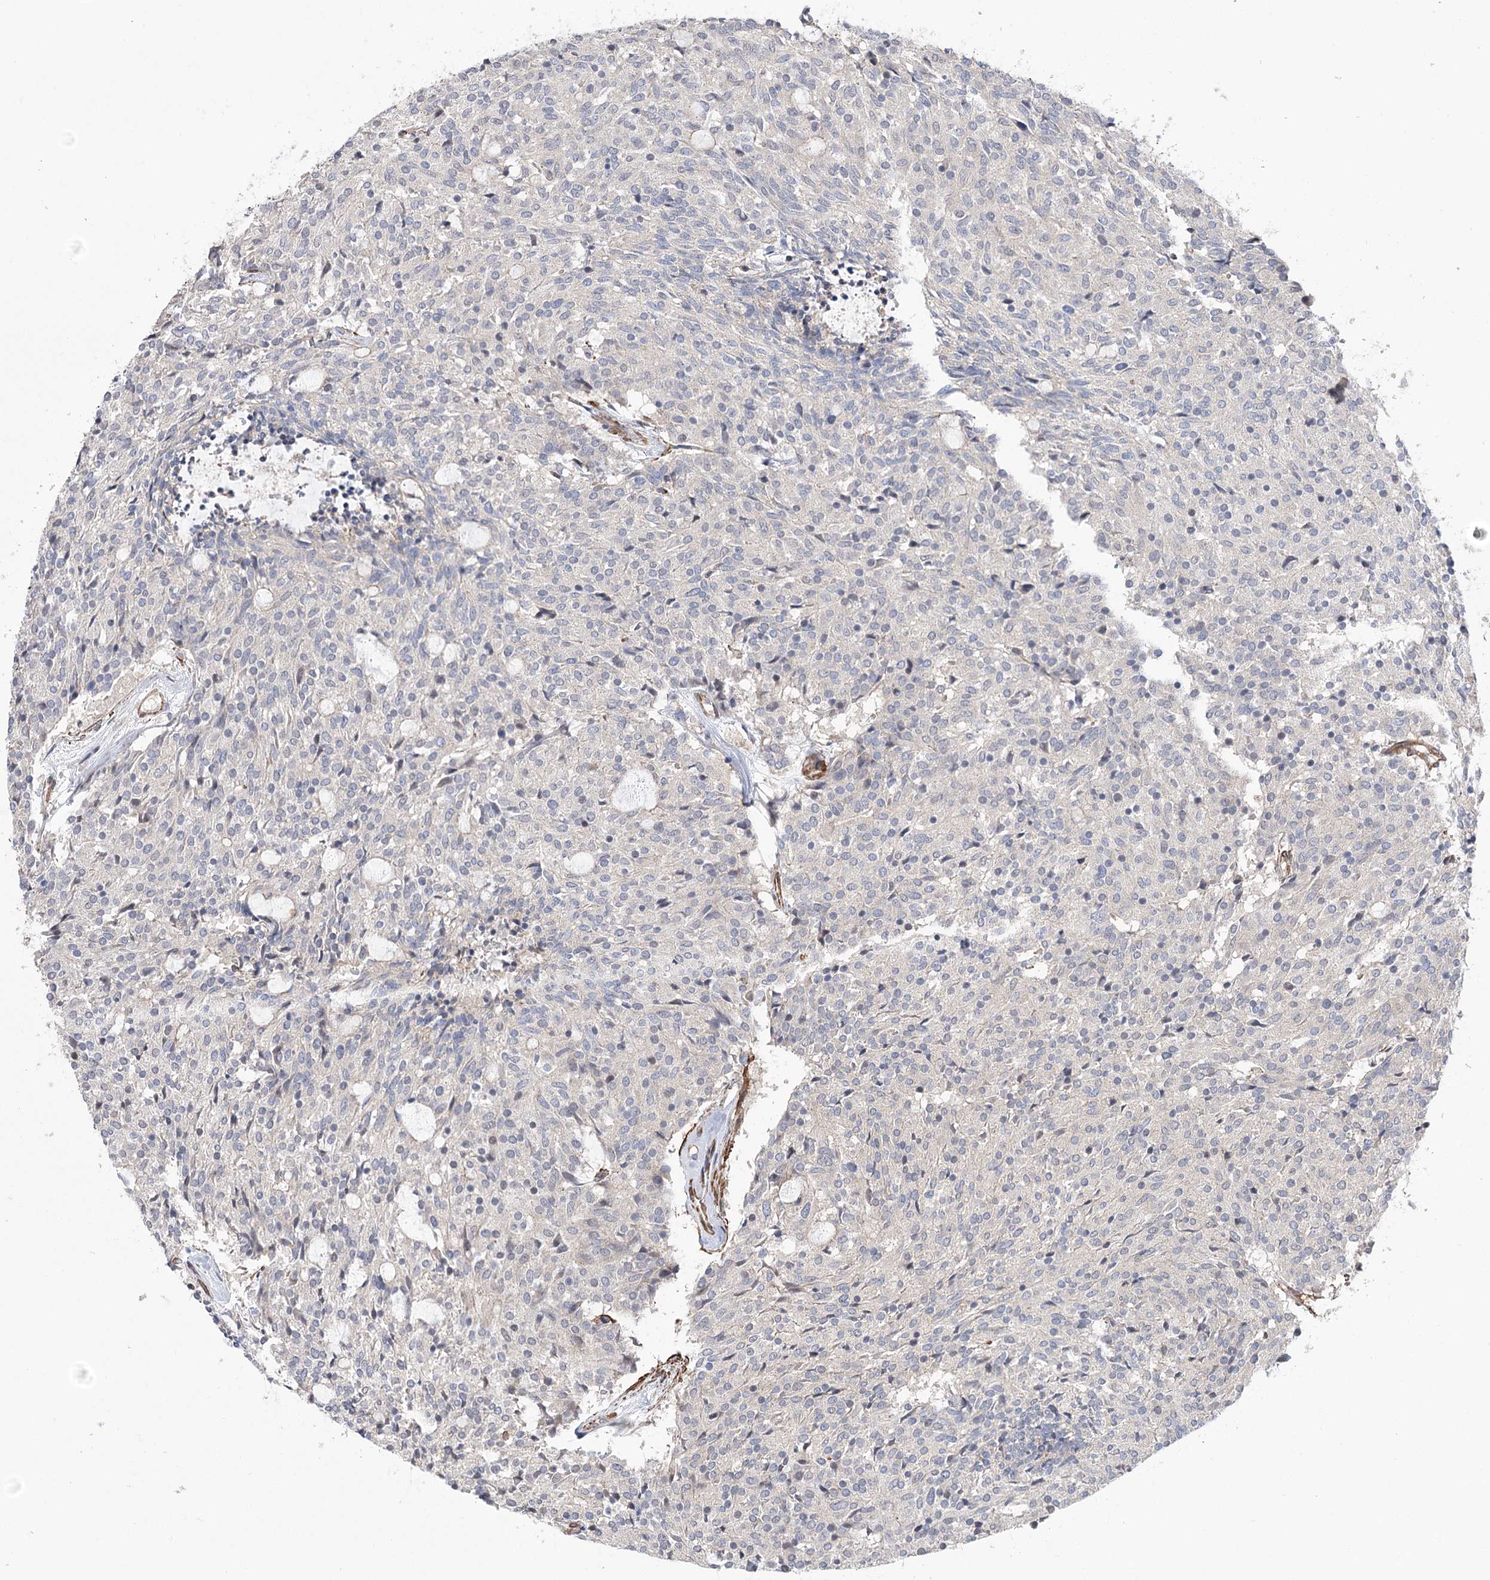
{"staining": {"intensity": "negative", "quantity": "none", "location": "none"}, "tissue": "carcinoid", "cell_type": "Tumor cells", "image_type": "cancer", "snomed": [{"axis": "morphology", "description": "Carcinoid, malignant, NOS"}, {"axis": "topography", "description": "Pancreas"}], "caption": "This image is of carcinoid (malignant) stained with immunohistochemistry to label a protein in brown with the nuclei are counter-stained blue. There is no positivity in tumor cells. (IHC, brightfield microscopy, high magnification).", "gene": "WASHC3", "patient": {"sex": "female", "age": 54}}